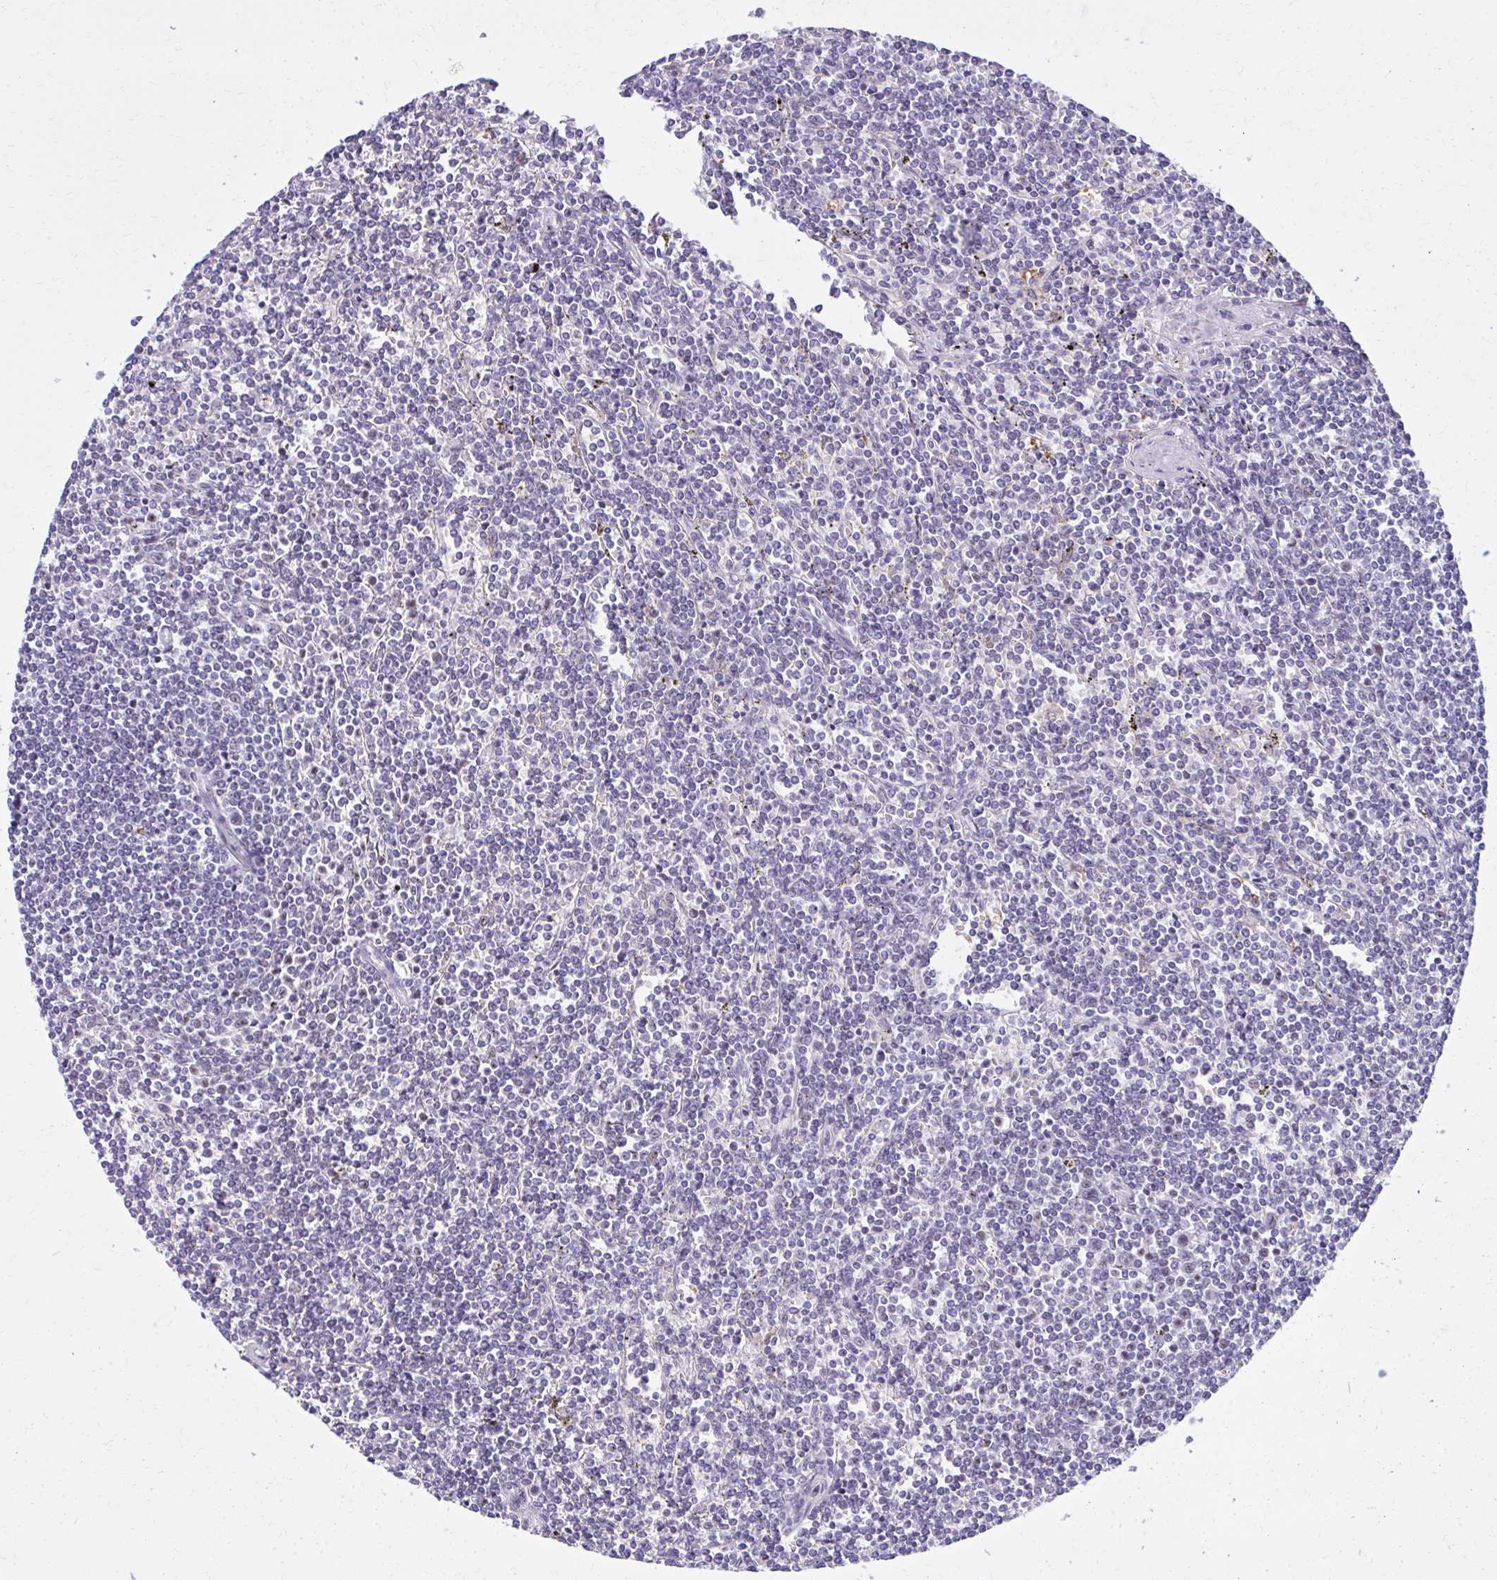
{"staining": {"intensity": "negative", "quantity": "none", "location": "none"}, "tissue": "lymphoma", "cell_type": "Tumor cells", "image_type": "cancer", "snomed": [{"axis": "morphology", "description": "Malignant lymphoma, non-Hodgkin's type, Low grade"}, {"axis": "topography", "description": "Spleen"}], "caption": "This is an immunohistochemistry micrograph of low-grade malignant lymphoma, non-Hodgkin's type. There is no positivity in tumor cells.", "gene": "RASL11B", "patient": {"sex": "male", "age": 78}}